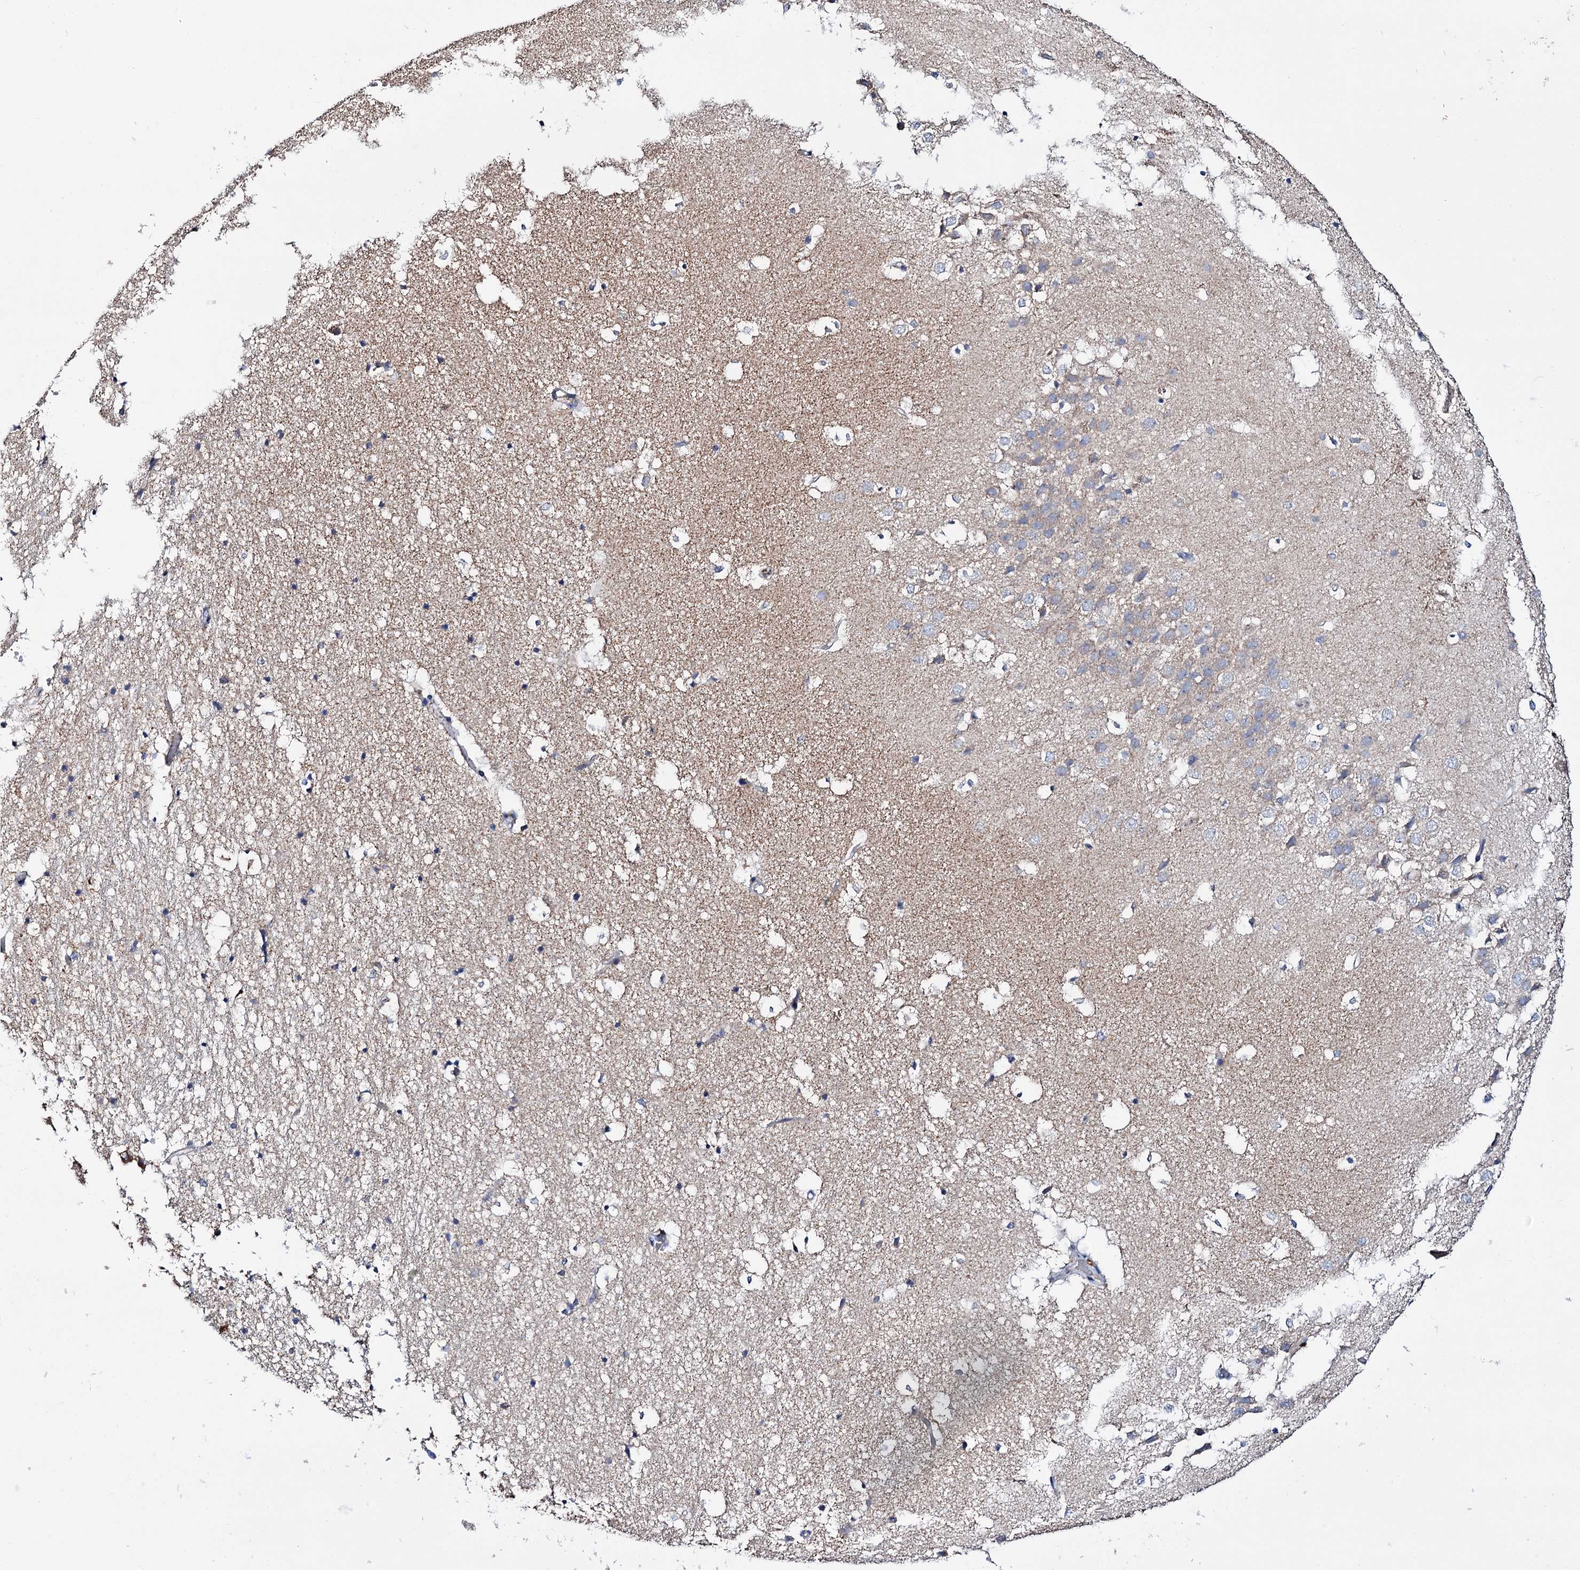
{"staining": {"intensity": "negative", "quantity": "none", "location": "none"}, "tissue": "hippocampus", "cell_type": "Glial cells", "image_type": "normal", "snomed": [{"axis": "morphology", "description": "Normal tissue, NOS"}, {"axis": "topography", "description": "Hippocampus"}], "caption": "Glial cells are negative for protein expression in unremarkable human hippocampus. (Brightfield microscopy of DAB (3,3'-diaminobenzidine) IHC at high magnification).", "gene": "UBASH3B", "patient": {"sex": "female", "age": 52}}